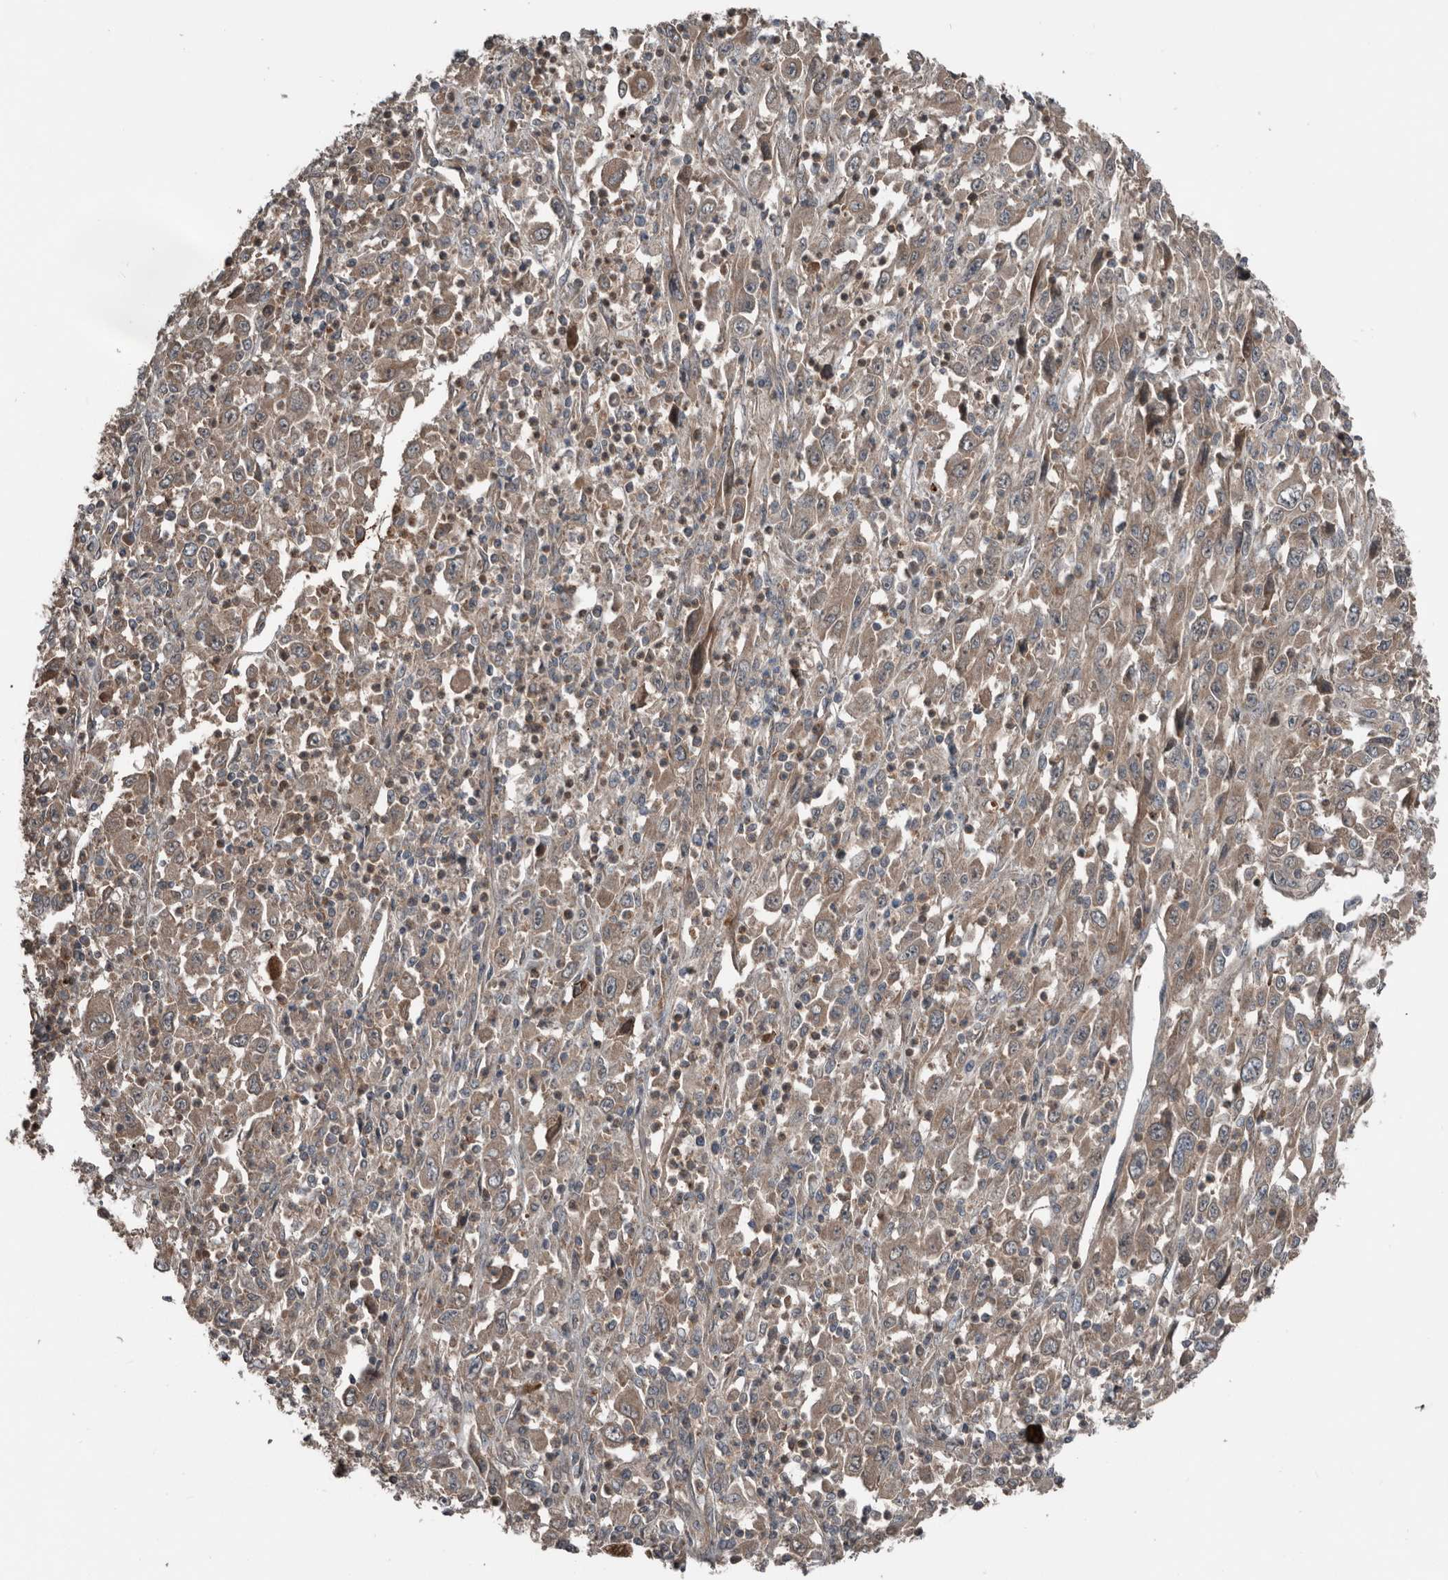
{"staining": {"intensity": "weak", "quantity": ">75%", "location": "cytoplasmic/membranous"}, "tissue": "melanoma", "cell_type": "Tumor cells", "image_type": "cancer", "snomed": [{"axis": "morphology", "description": "Malignant melanoma, Metastatic site"}, {"axis": "topography", "description": "Skin"}], "caption": "This histopathology image reveals melanoma stained with immunohistochemistry (IHC) to label a protein in brown. The cytoplasmic/membranous of tumor cells show weak positivity for the protein. Nuclei are counter-stained blue.", "gene": "DNAJB4", "patient": {"sex": "female", "age": 56}}